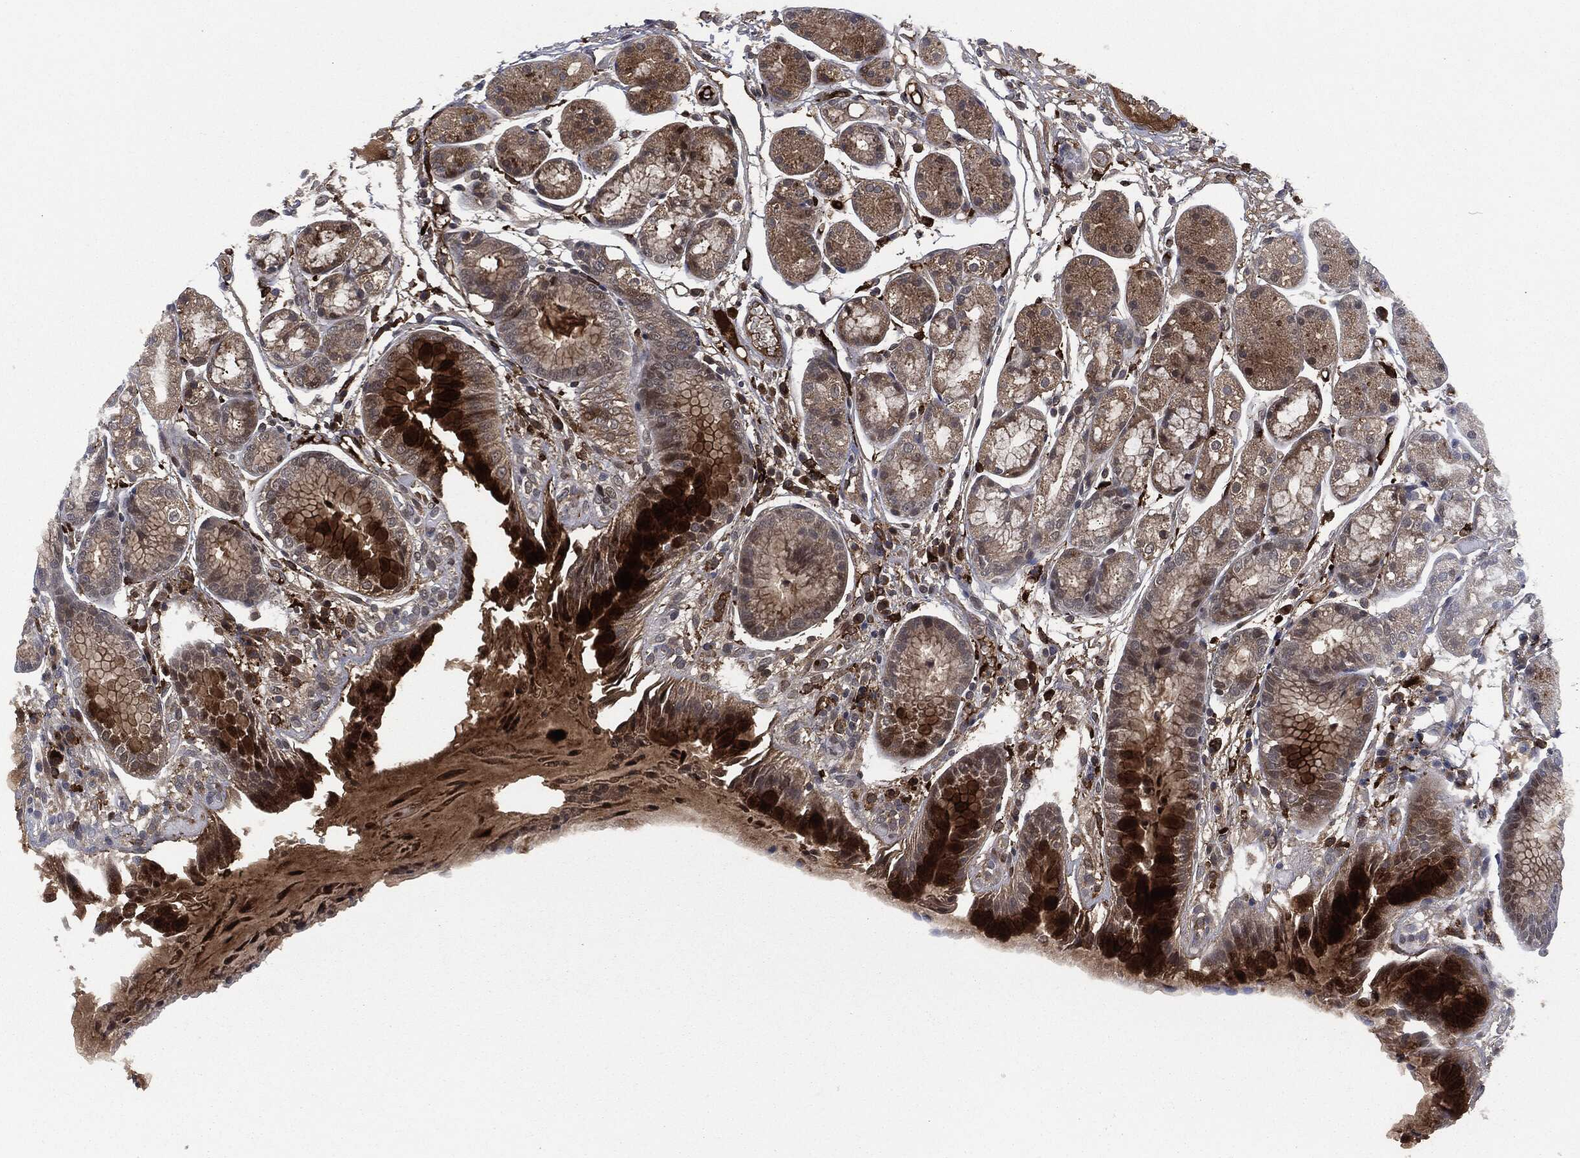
{"staining": {"intensity": "strong", "quantity": "25%-75%", "location": "cytoplasmic/membranous"}, "tissue": "stomach", "cell_type": "Glandular cells", "image_type": "normal", "snomed": [{"axis": "morphology", "description": "Normal tissue, NOS"}, {"axis": "topography", "description": "Stomach, upper"}], "caption": "Protein expression by IHC displays strong cytoplasmic/membranous positivity in about 25%-75% of glandular cells in benign stomach.", "gene": "CRABP2", "patient": {"sex": "male", "age": 72}}